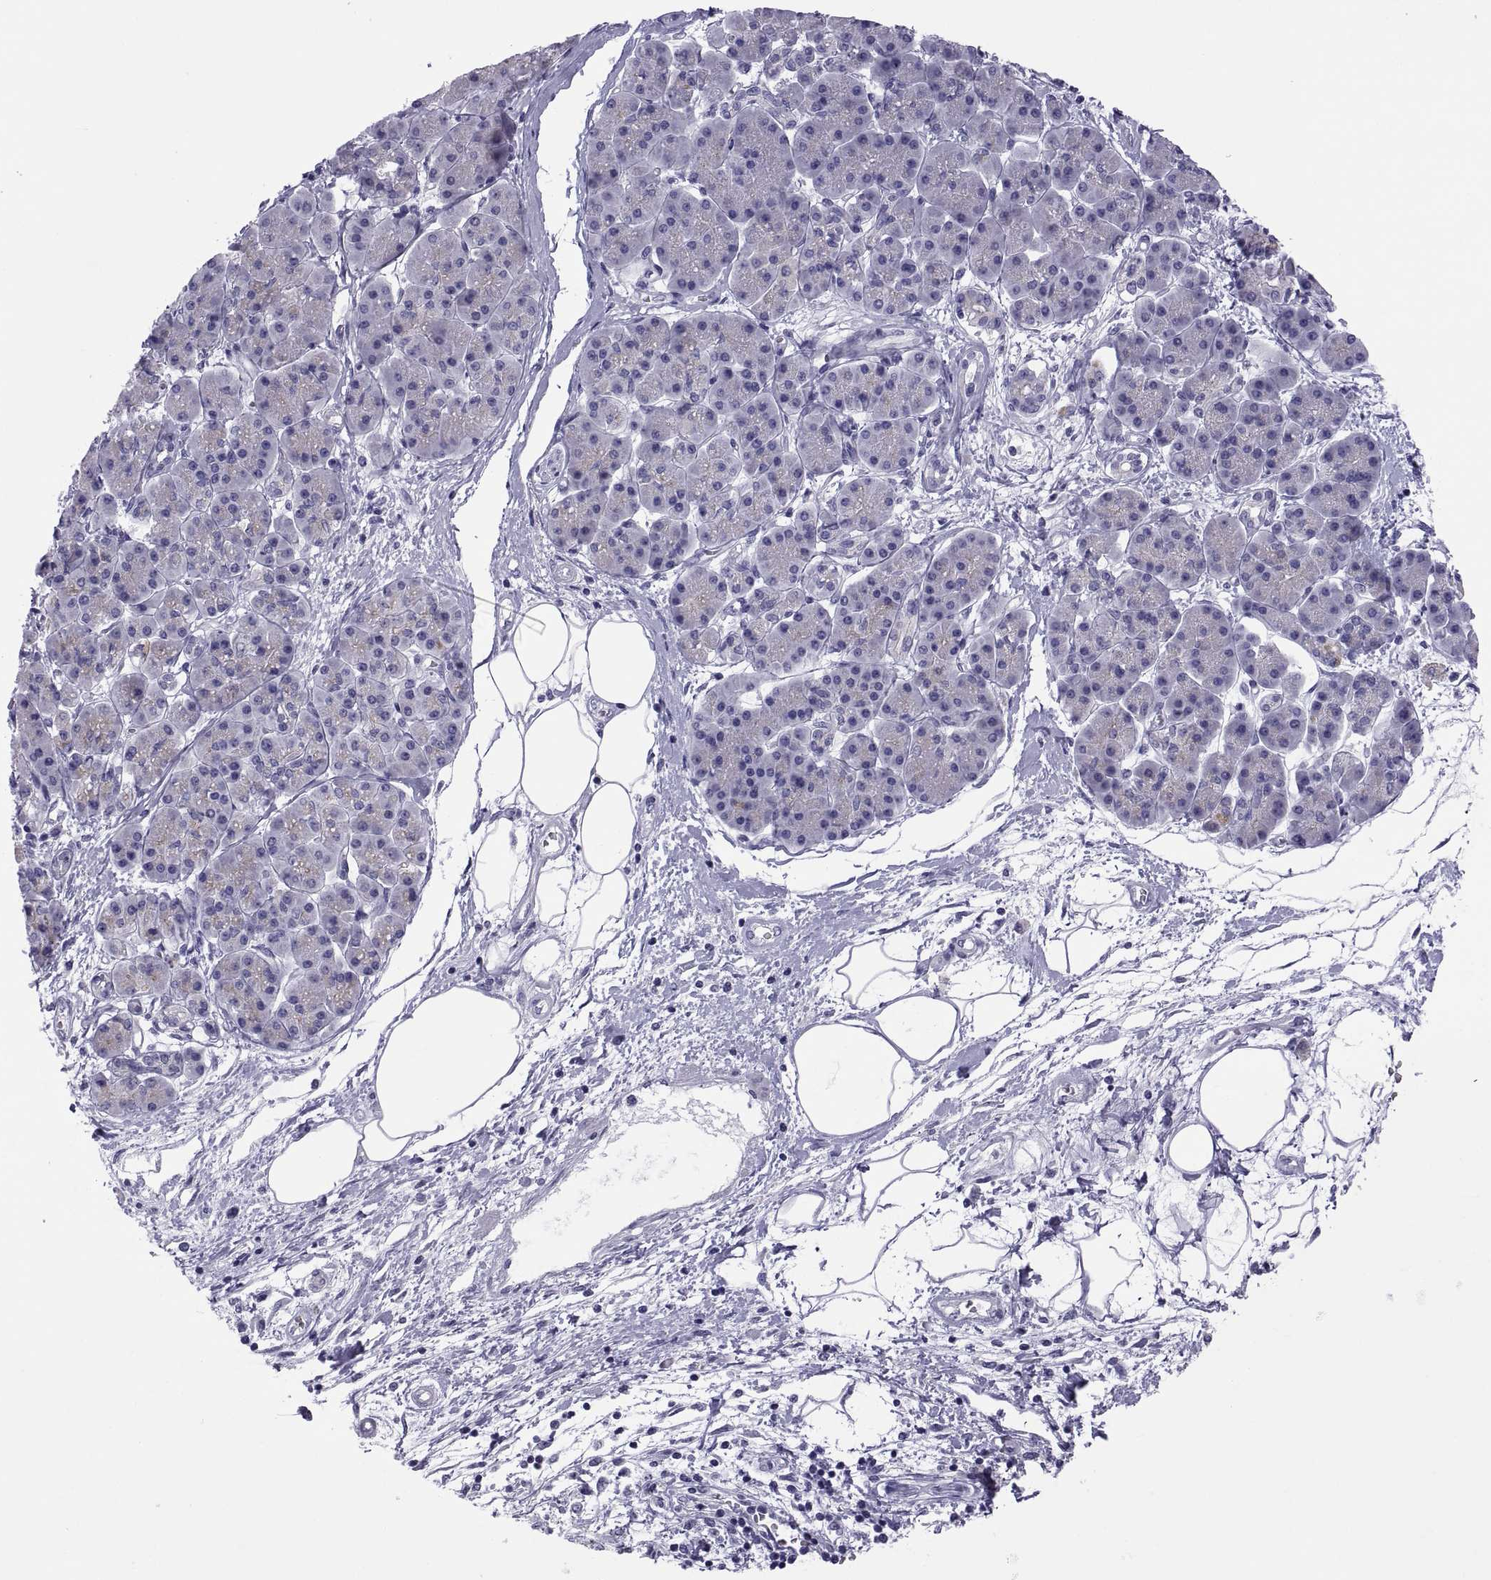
{"staining": {"intensity": "negative", "quantity": "none", "location": "none"}, "tissue": "pancreatic cancer", "cell_type": "Tumor cells", "image_type": "cancer", "snomed": [{"axis": "morphology", "description": "Adenocarcinoma, NOS"}, {"axis": "topography", "description": "Pancreas"}], "caption": "Pancreatic cancer (adenocarcinoma) stained for a protein using immunohistochemistry exhibits no expression tumor cells.", "gene": "RNASE12", "patient": {"sex": "female", "age": 73}}